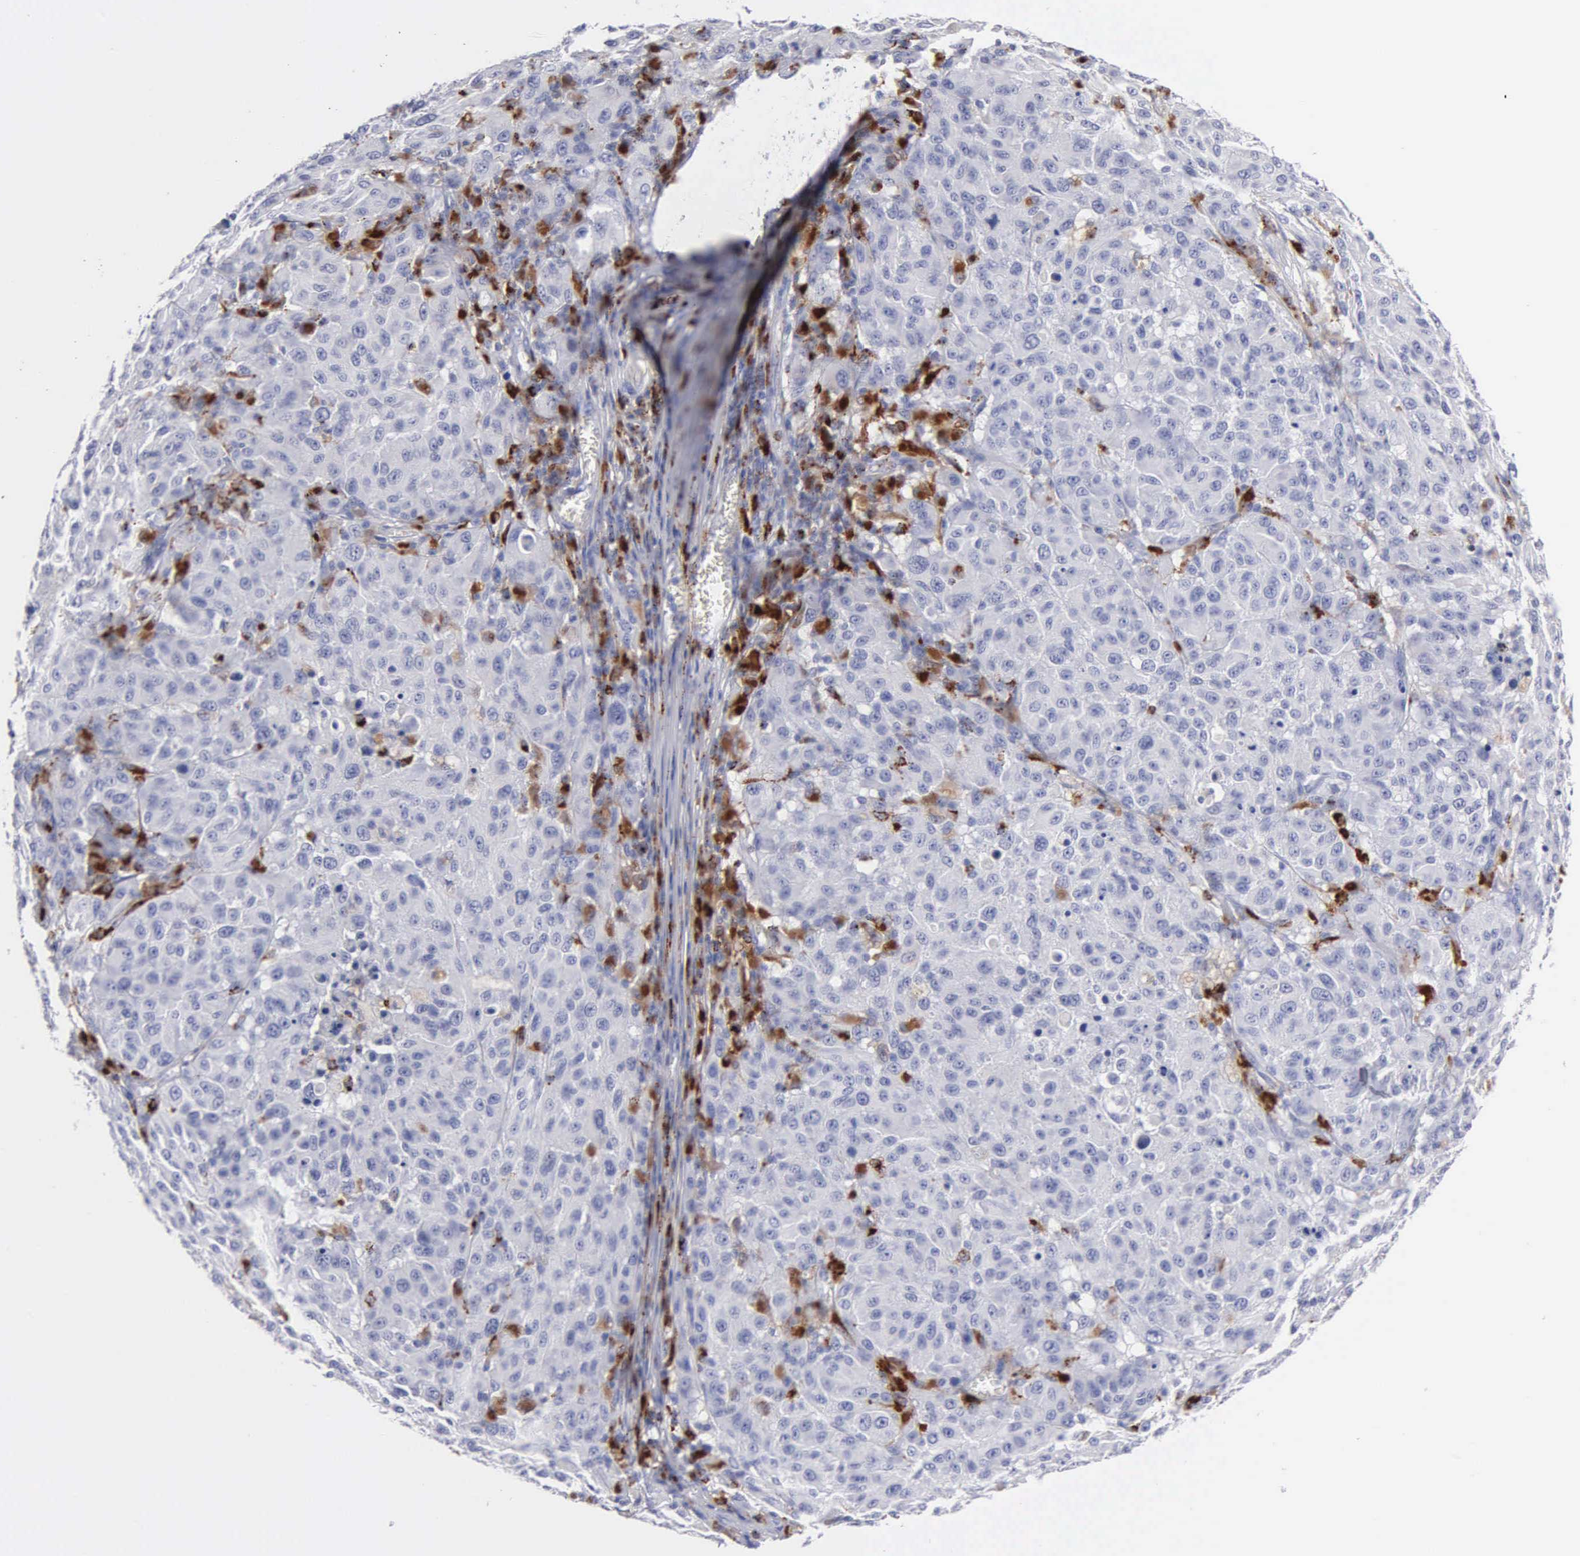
{"staining": {"intensity": "weak", "quantity": "<25%", "location": "cytoplasmic/membranous"}, "tissue": "melanoma", "cell_type": "Tumor cells", "image_type": "cancer", "snomed": [{"axis": "morphology", "description": "Malignant melanoma, NOS"}, {"axis": "topography", "description": "Skin"}], "caption": "Immunohistochemistry photomicrograph of neoplastic tissue: melanoma stained with DAB exhibits no significant protein expression in tumor cells.", "gene": "CTSH", "patient": {"sex": "female", "age": 77}}